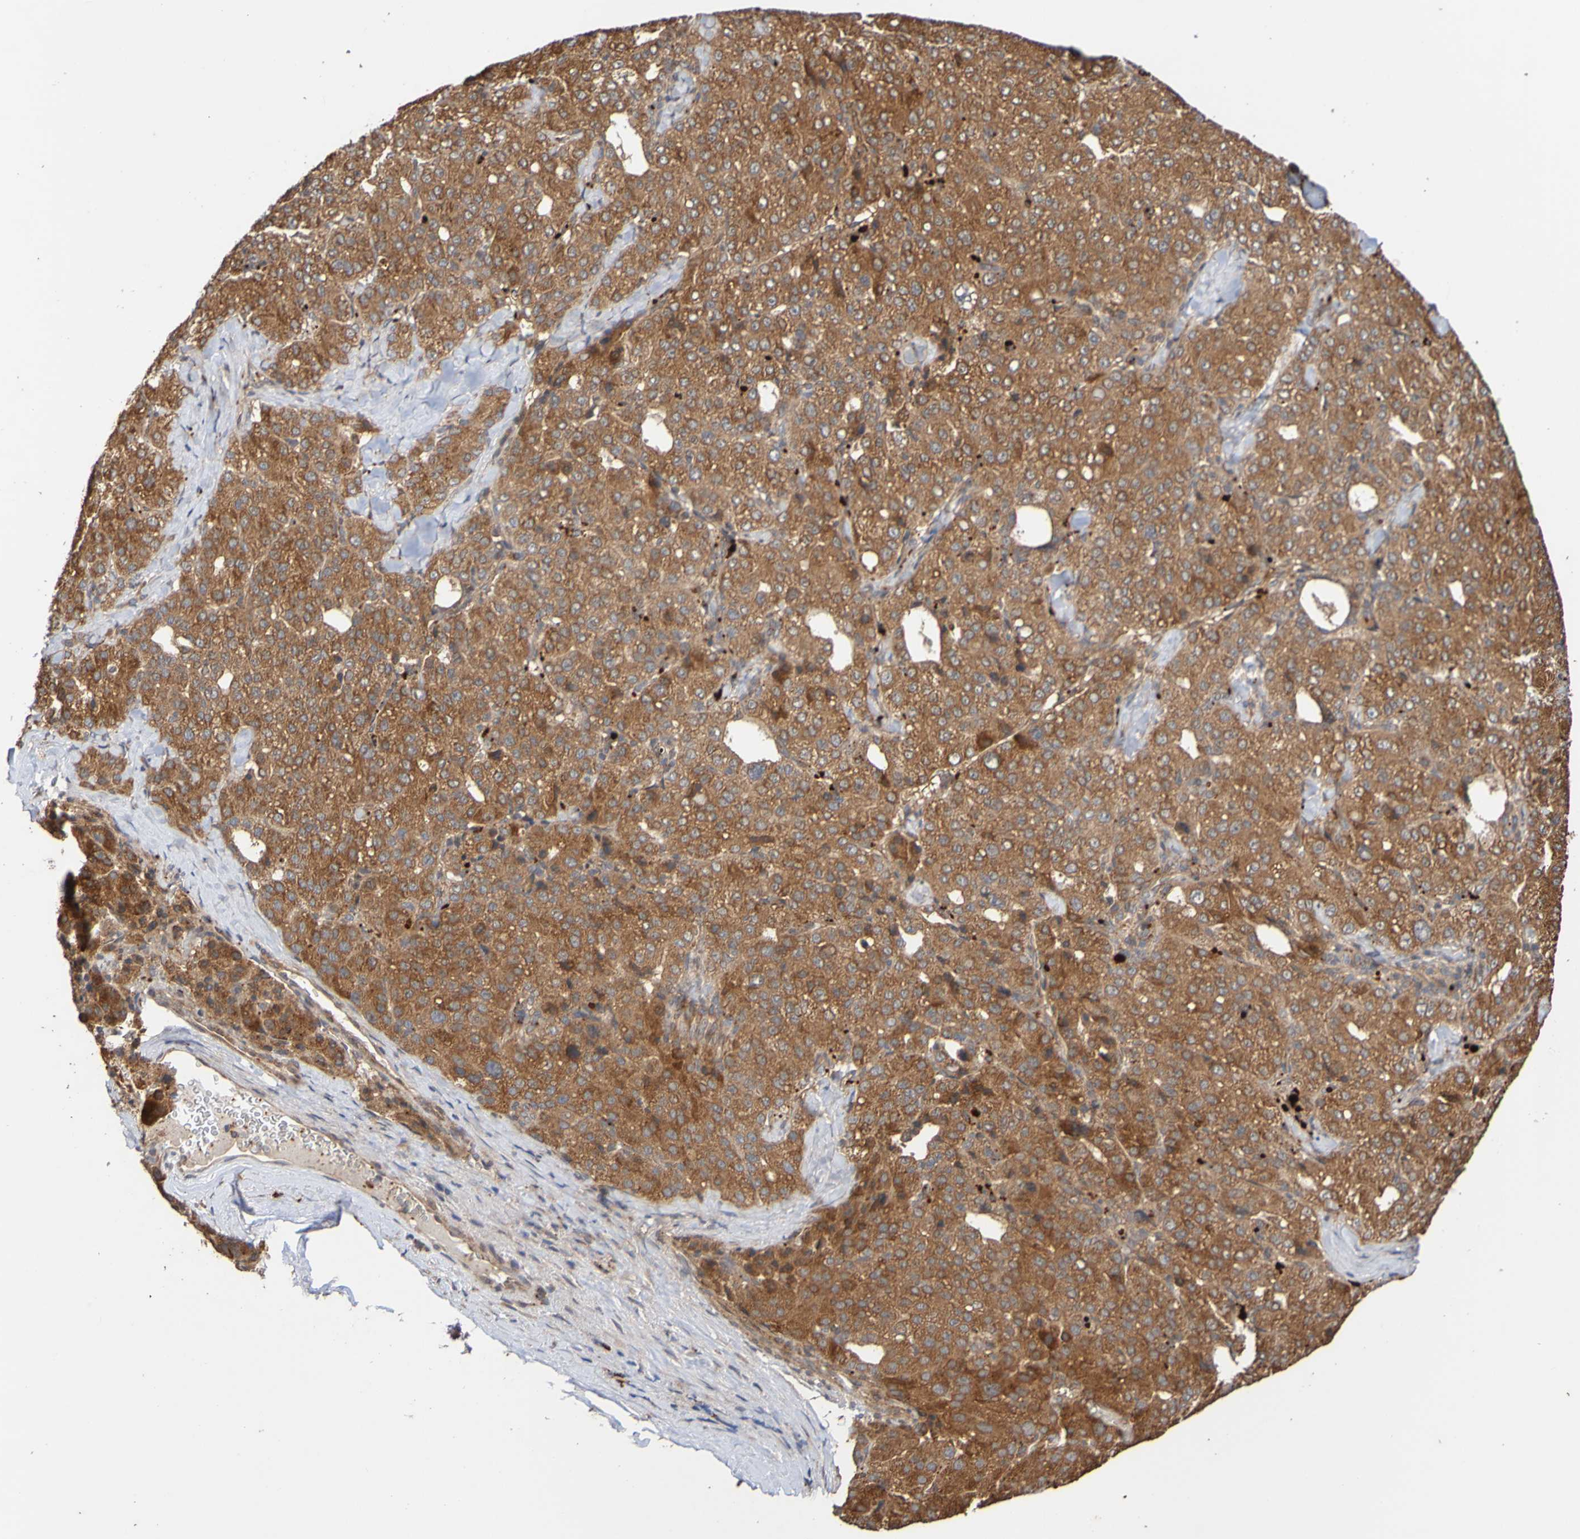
{"staining": {"intensity": "moderate", "quantity": ">75%", "location": "cytoplasmic/membranous"}, "tissue": "liver cancer", "cell_type": "Tumor cells", "image_type": "cancer", "snomed": [{"axis": "morphology", "description": "Carcinoma, Hepatocellular, NOS"}, {"axis": "topography", "description": "Liver"}], "caption": "Liver cancer stained for a protein shows moderate cytoplasmic/membranous positivity in tumor cells. The staining was performed using DAB (3,3'-diaminobenzidine) to visualize the protein expression in brown, while the nuclei were stained in blue with hematoxylin (Magnification: 20x).", "gene": "UCN", "patient": {"sex": "male", "age": 65}}